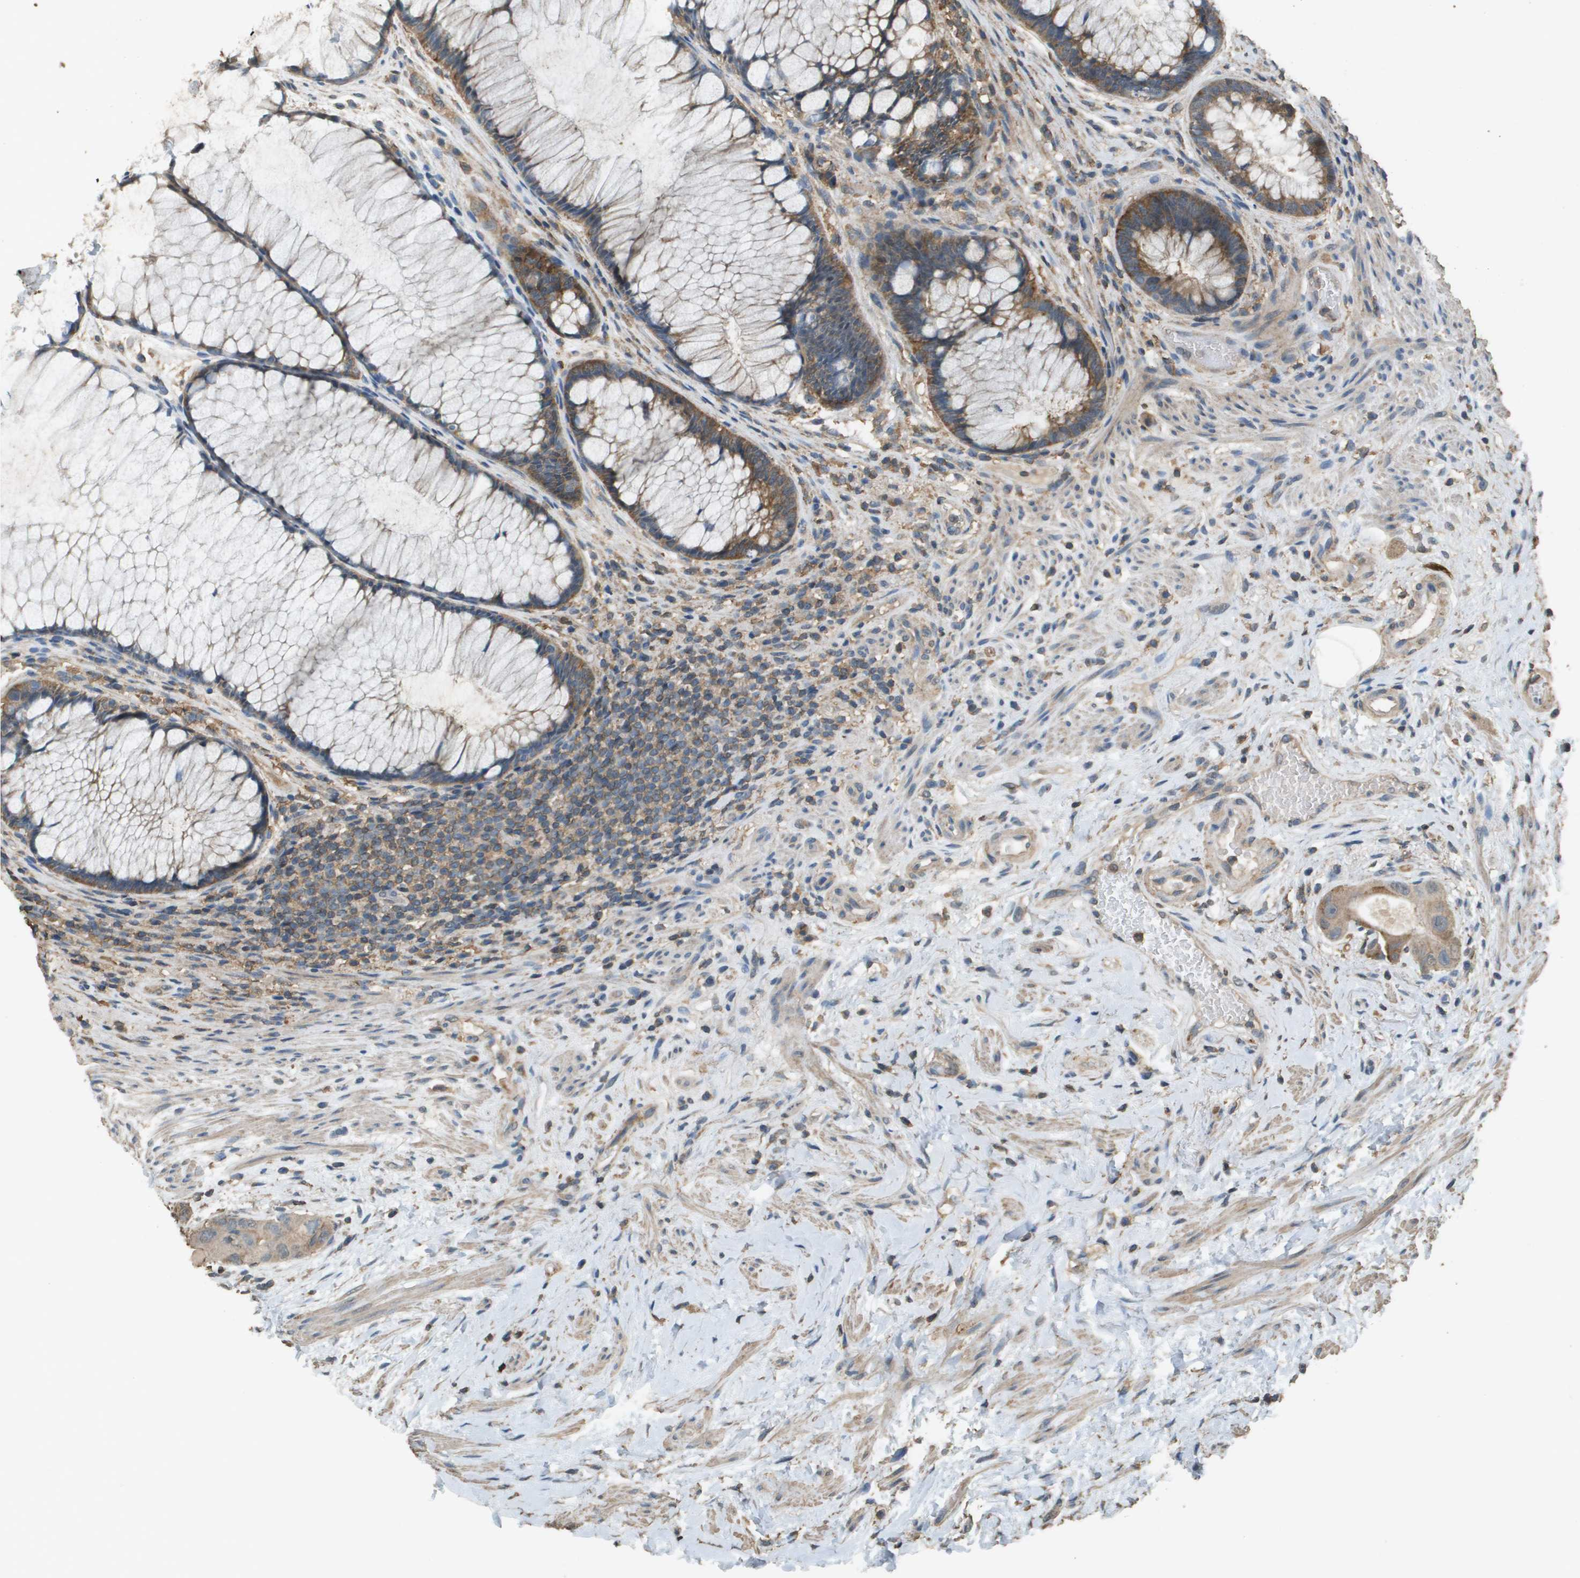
{"staining": {"intensity": "weak", "quantity": ">75%", "location": "cytoplasmic/membranous"}, "tissue": "colorectal cancer", "cell_type": "Tumor cells", "image_type": "cancer", "snomed": [{"axis": "morphology", "description": "Adenocarcinoma, NOS"}, {"axis": "topography", "description": "Rectum"}], "caption": "Immunohistochemical staining of human adenocarcinoma (colorectal) reveals low levels of weak cytoplasmic/membranous staining in about >75% of tumor cells.", "gene": "MS4A7", "patient": {"sex": "male", "age": 51}}